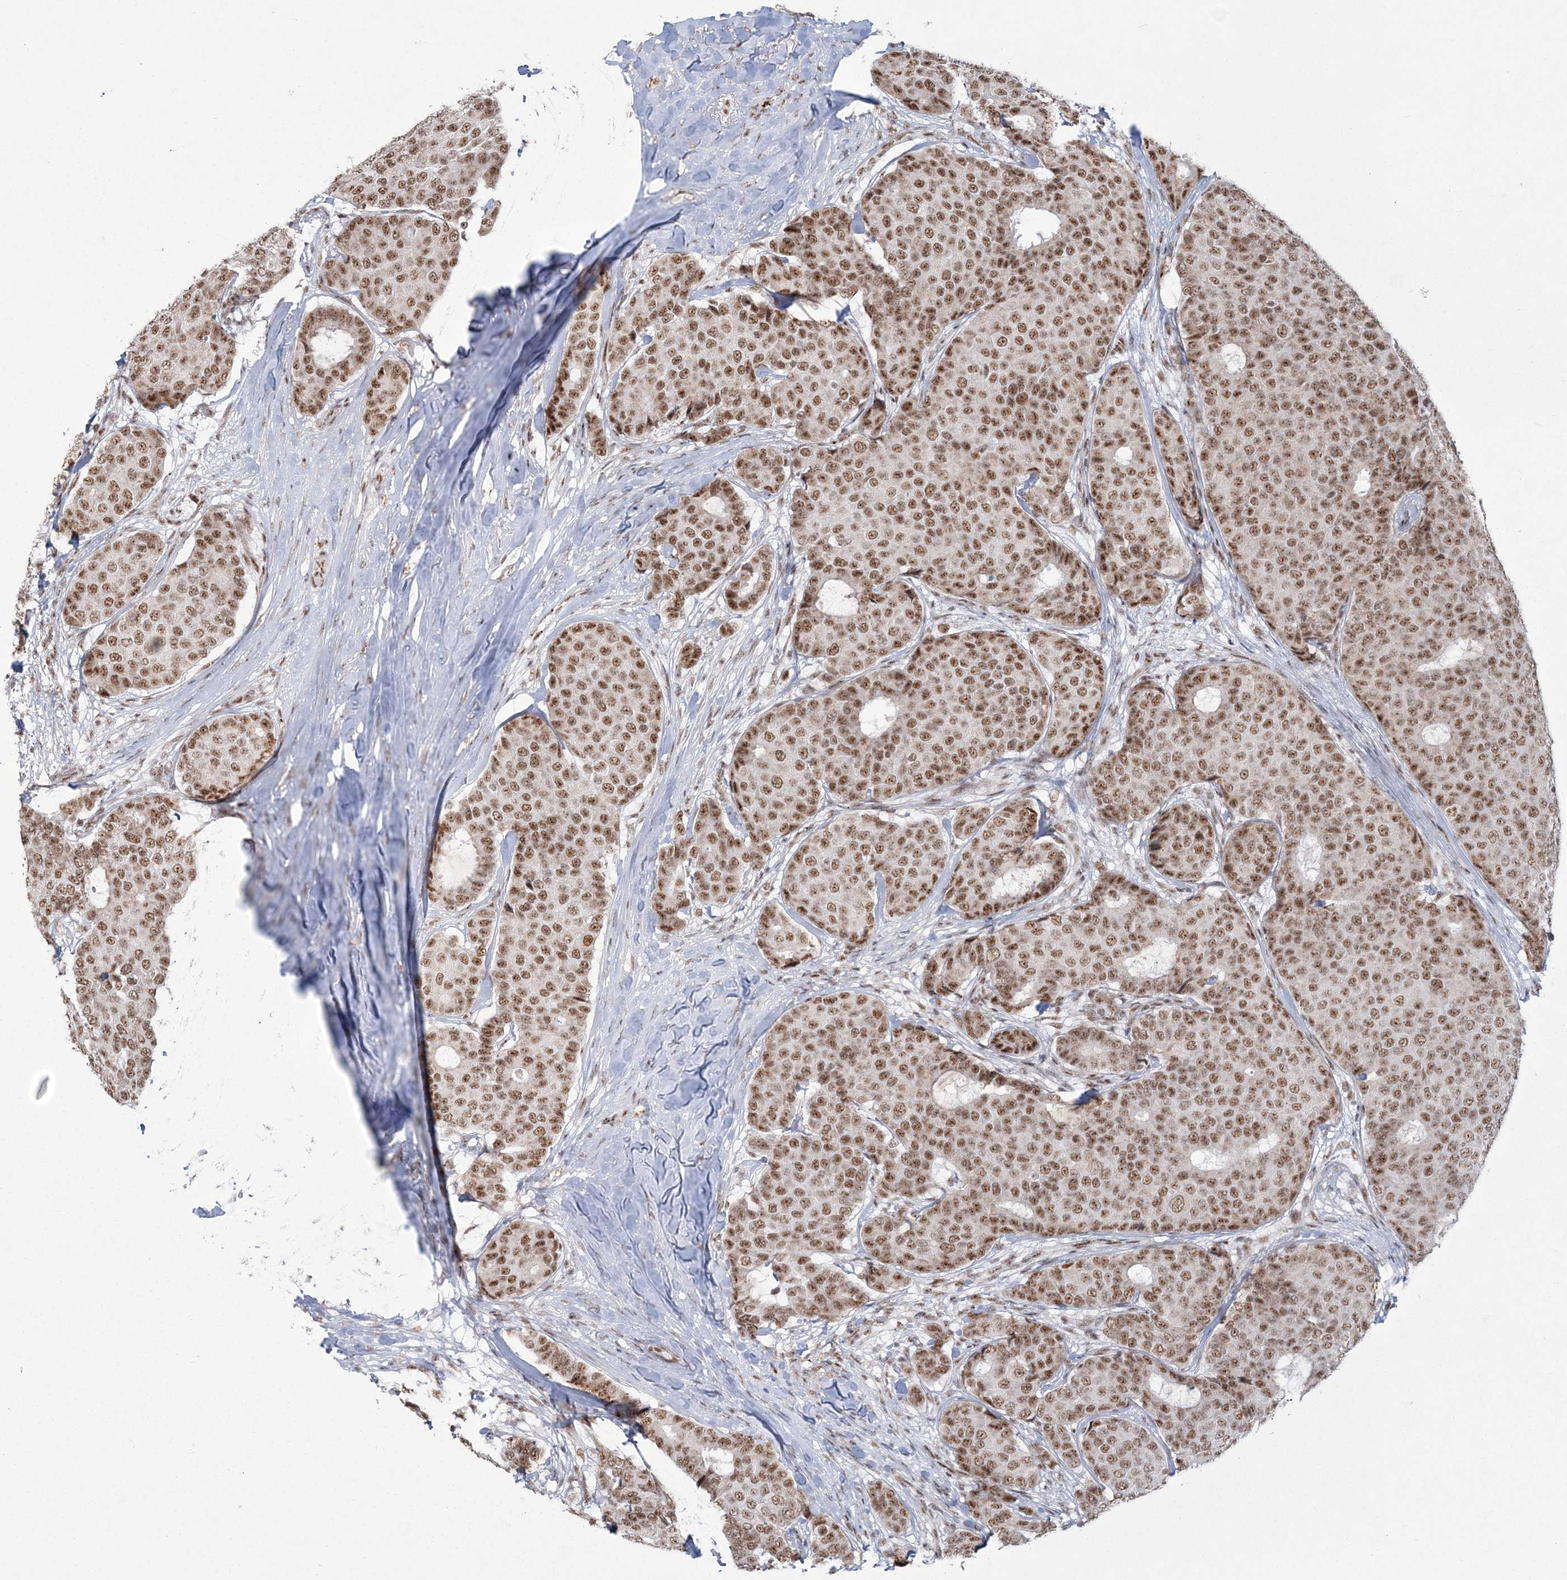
{"staining": {"intensity": "moderate", "quantity": ">75%", "location": "nuclear"}, "tissue": "breast cancer", "cell_type": "Tumor cells", "image_type": "cancer", "snomed": [{"axis": "morphology", "description": "Duct carcinoma"}, {"axis": "topography", "description": "Breast"}], "caption": "Breast cancer stained for a protein (brown) displays moderate nuclear positive staining in approximately >75% of tumor cells.", "gene": "RBM17", "patient": {"sex": "female", "age": 75}}